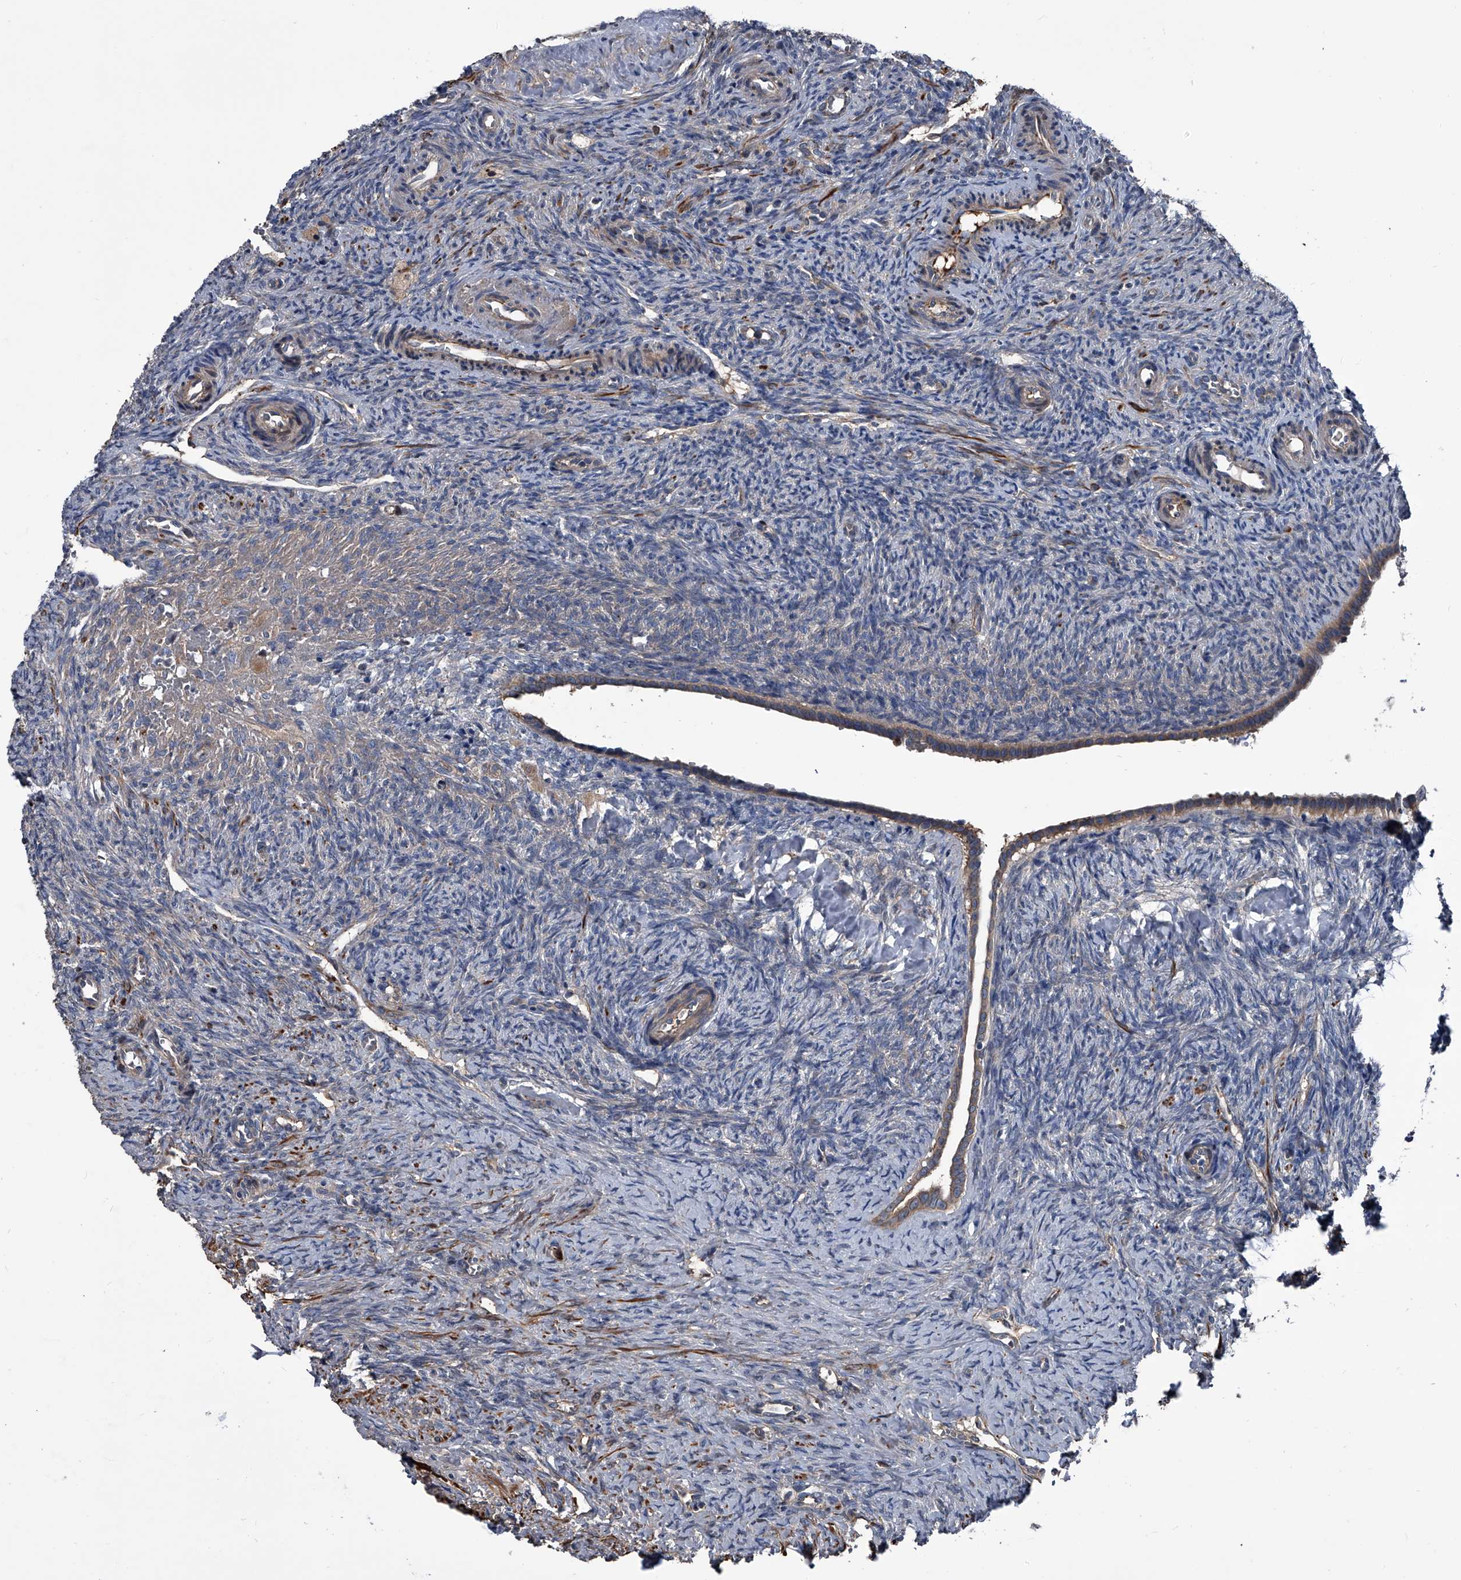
{"staining": {"intensity": "moderate", "quantity": ">75%", "location": "cytoplasmic/membranous"}, "tissue": "ovary", "cell_type": "Follicle cells", "image_type": "normal", "snomed": [{"axis": "morphology", "description": "Normal tissue, NOS"}, {"axis": "topography", "description": "Ovary"}], "caption": "High-power microscopy captured an IHC micrograph of benign ovary, revealing moderate cytoplasmic/membranous staining in about >75% of follicle cells. (DAB = brown stain, brightfield microscopy at high magnification).", "gene": "KIF13A", "patient": {"sex": "female", "age": 41}}